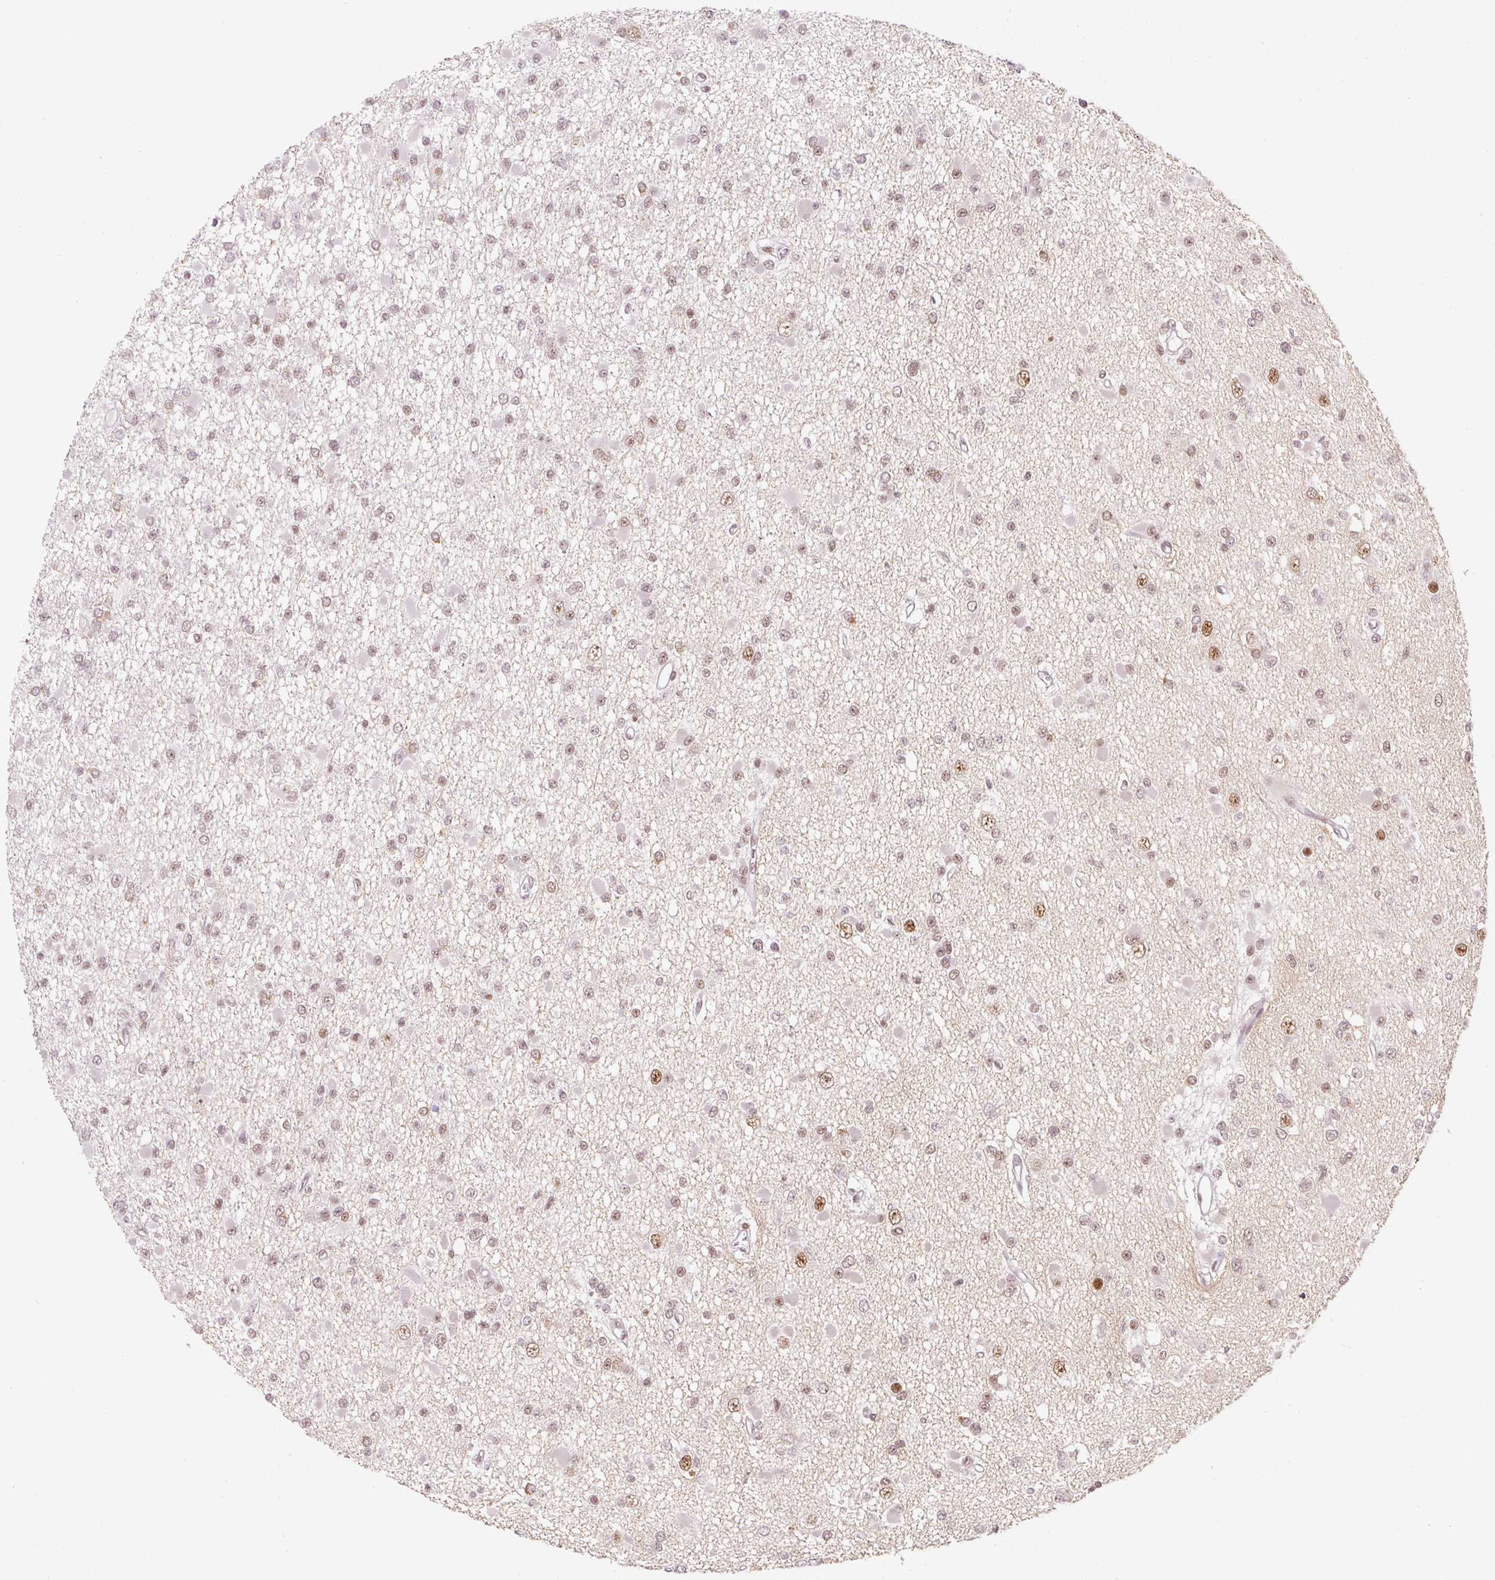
{"staining": {"intensity": "weak", "quantity": ">75%", "location": "nuclear"}, "tissue": "glioma", "cell_type": "Tumor cells", "image_type": "cancer", "snomed": [{"axis": "morphology", "description": "Glioma, malignant, Low grade"}, {"axis": "topography", "description": "Brain"}], "caption": "Brown immunohistochemical staining in malignant glioma (low-grade) displays weak nuclear staining in about >75% of tumor cells.", "gene": "U2AF2", "patient": {"sex": "female", "age": 22}}